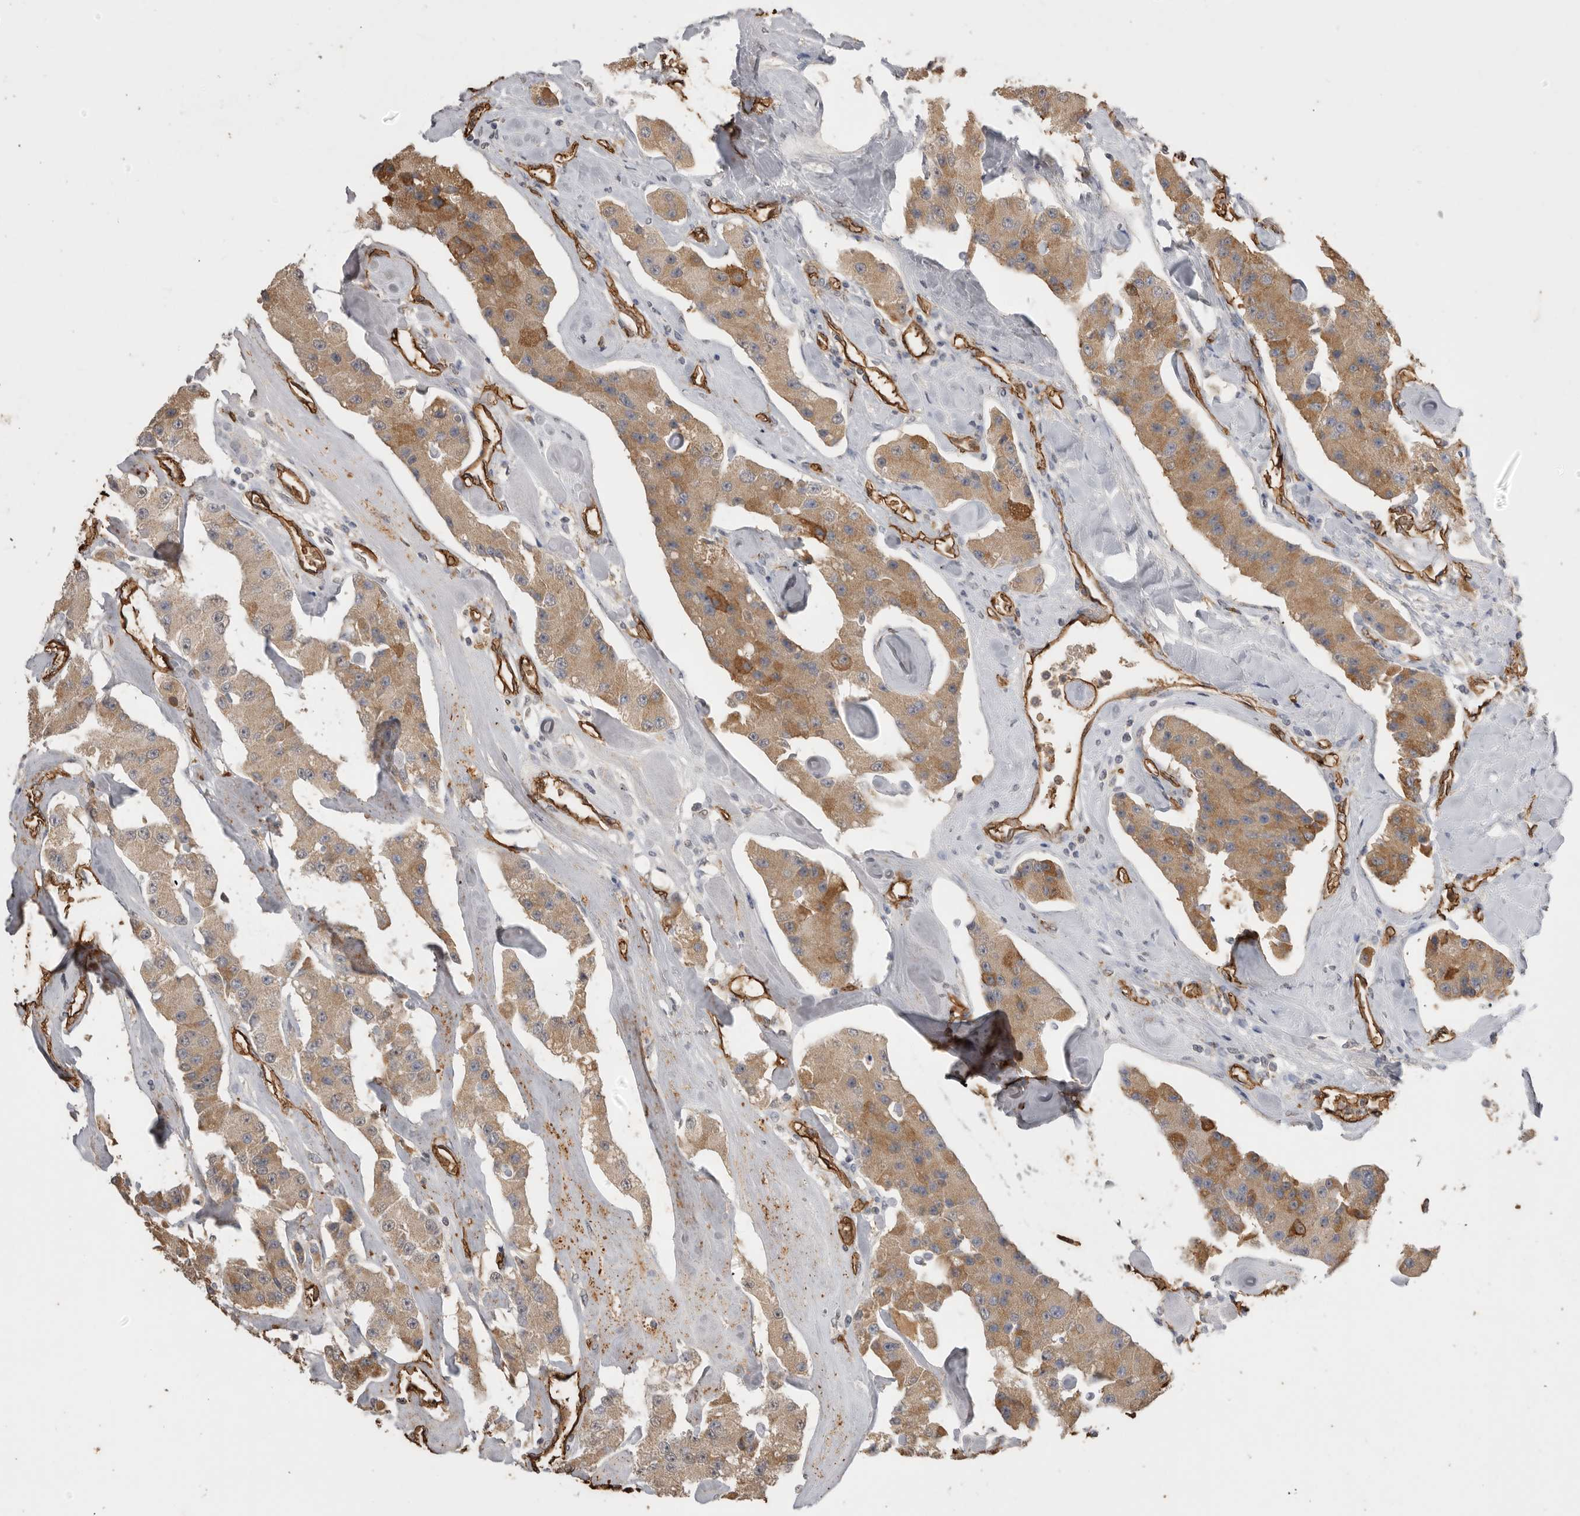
{"staining": {"intensity": "moderate", "quantity": ">75%", "location": "cytoplasmic/membranous"}, "tissue": "carcinoid", "cell_type": "Tumor cells", "image_type": "cancer", "snomed": [{"axis": "morphology", "description": "Carcinoid, malignant, NOS"}, {"axis": "topography", "description": "Pancreas"}], "caption": "Immunohistochemistry (IHC) histopathology image of neoplastic tissue: carcinoid stained using immunohistochemistry reveals medium levels of moderate protein expression localized specifically in the cytoplasmic/membranous of tumor cells, appearing as a cytoplasmic/membranous brown color.", "gene": "IL27", "patient": {"sex": "male", "age": 41}}